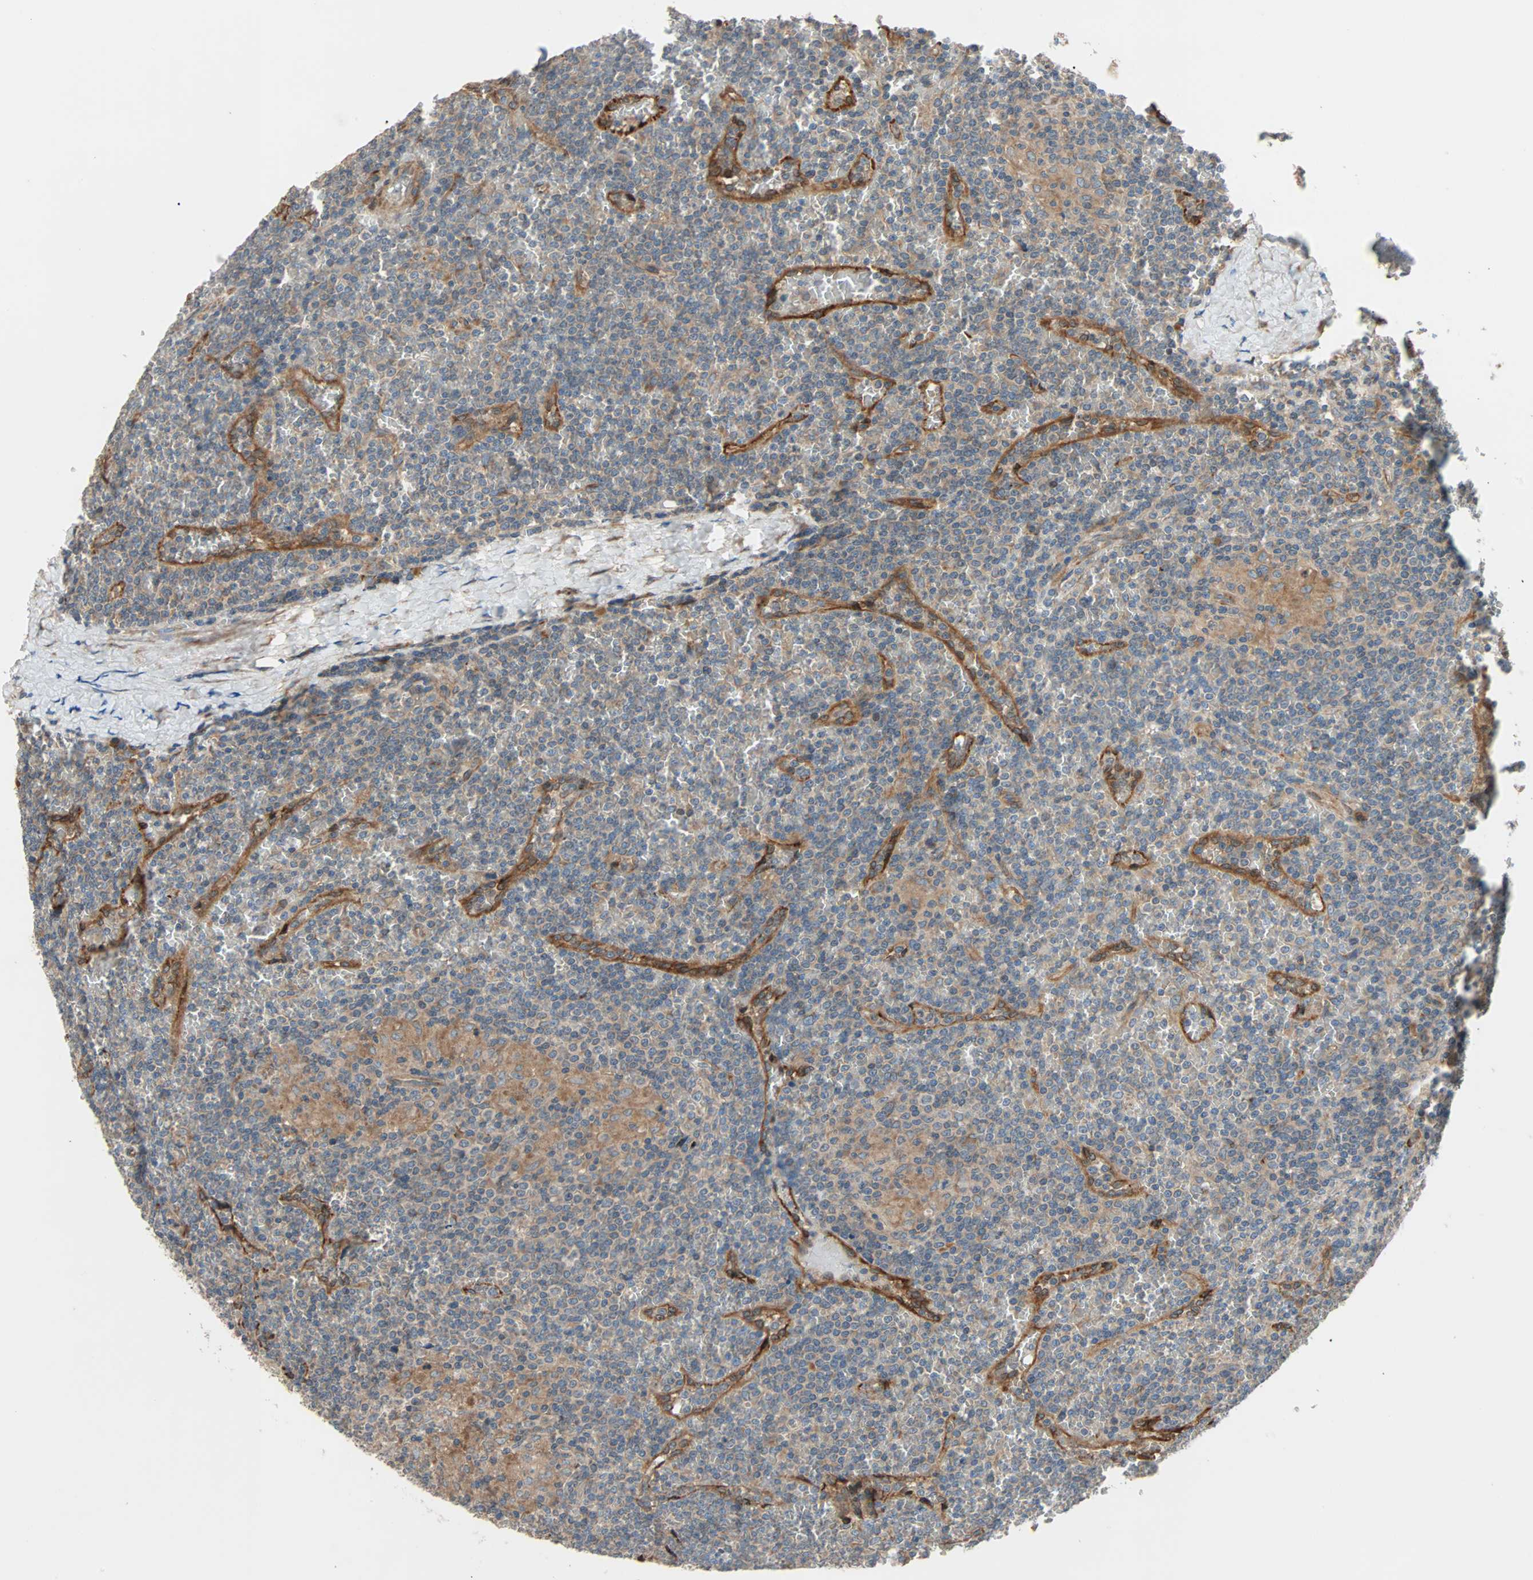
{"staining": {"intensity": "moderate", "quantity": ">75%", "location": "cytoplasmic/membranous"}, "tissue": "lymphoma", "cell_type": "Tumor cells", "image_type": "cancer", "snomed": [{"axis": "morphology", "description": "Malignant lymphoma, non-Hodgkin's type, Low grade"}, {"axis": "topography", "description": "Spleen"}], "caption": "The photomicrograph displays a brown stain indicating the presence of a protein in the cytoplasmic/membranous of tumor cells in lymphoma. The protein of interest is shown in brown color, while the nuclei are stained blue.", "gene": "XYLT1", "patient": {"sex": "female", "age": 19}}